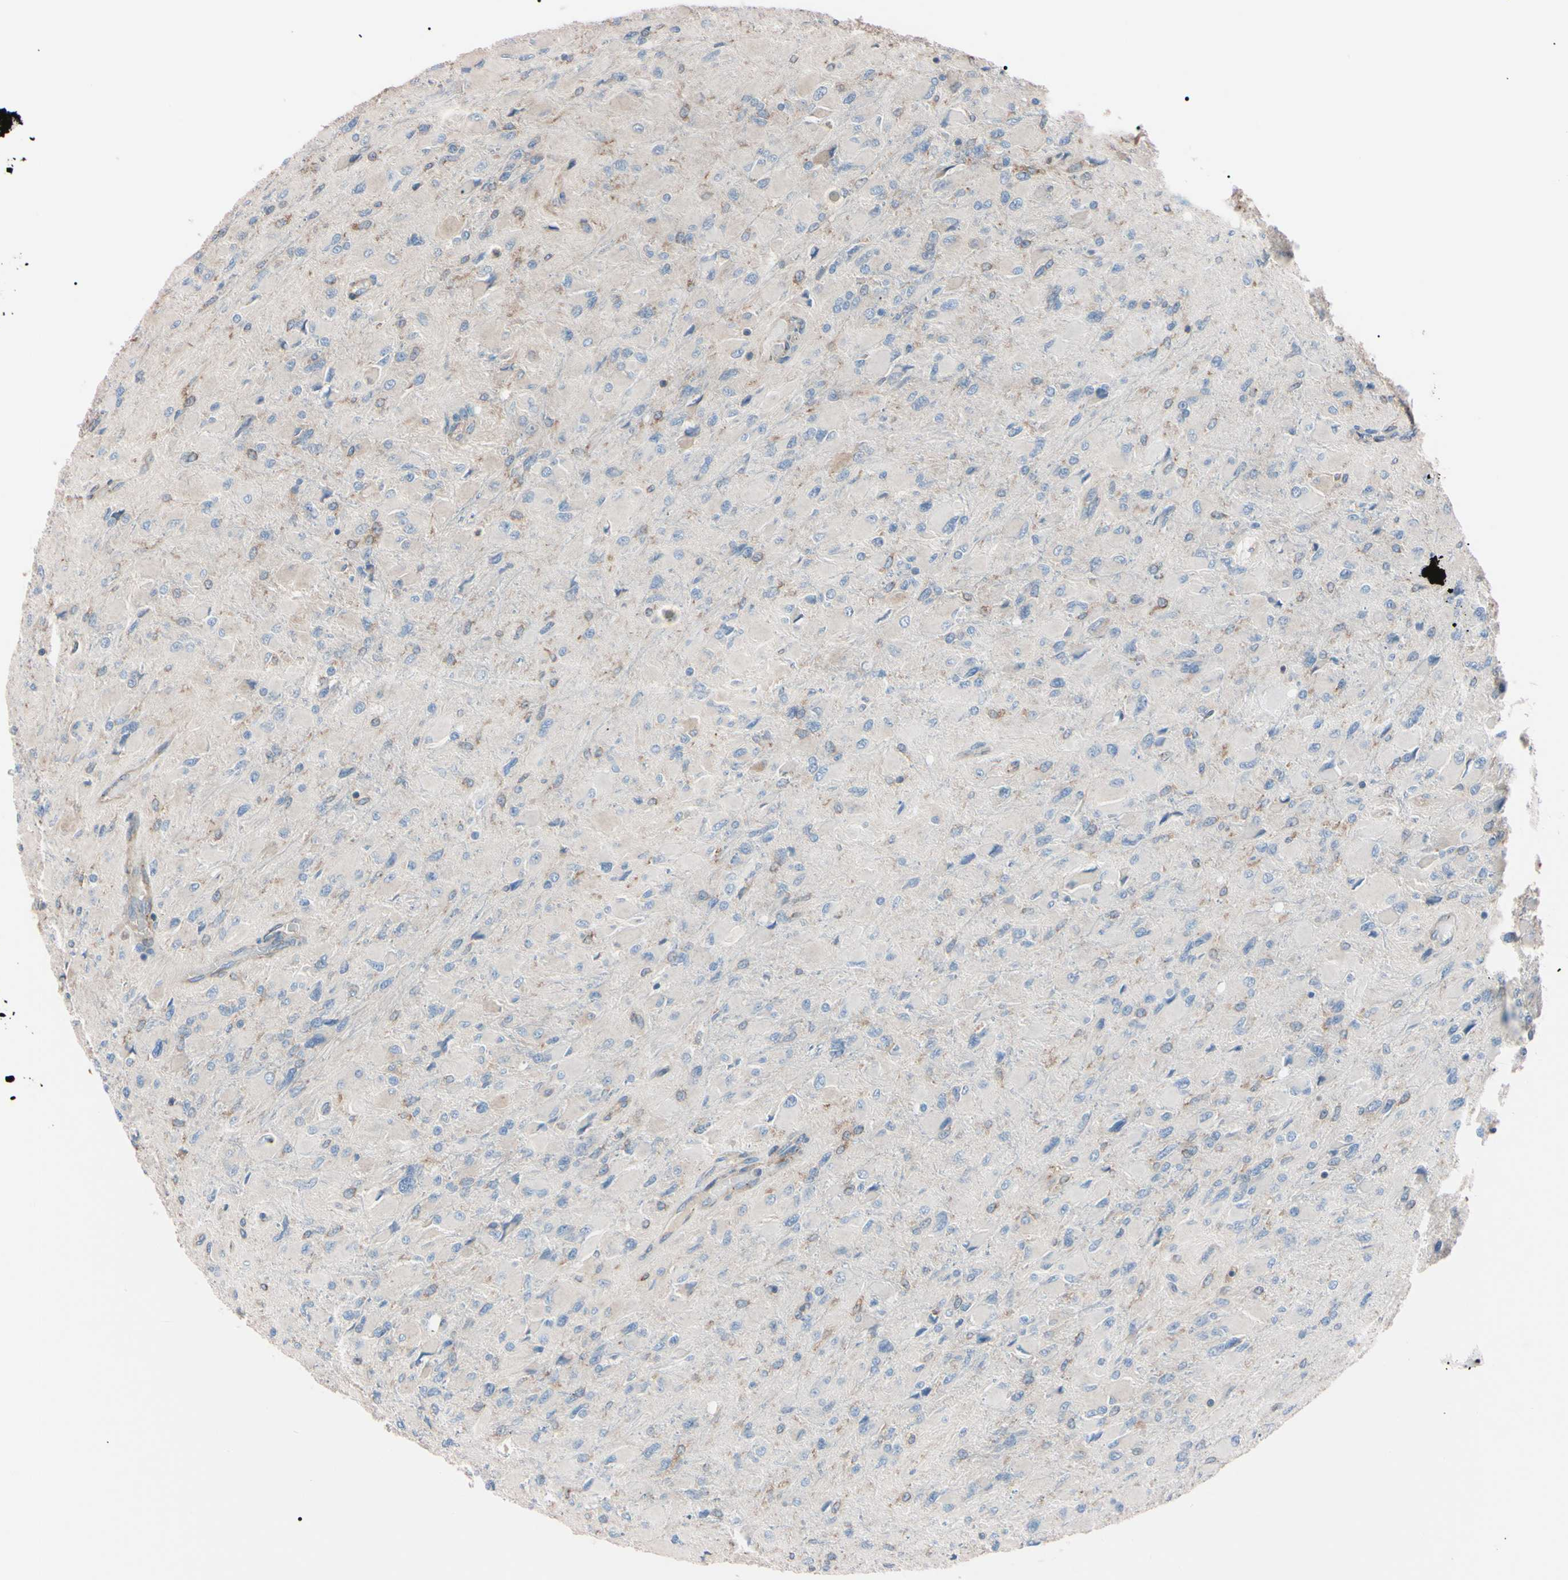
{"staining": {"intensity": "weak", "quantity": "<25%", "location": "cytoplasmic/membranous"}, "tissue": "glioma", "cell_type": "Tumor cells", "image_type": "cancer", "snomed": [{"axis": "morphology", "description": "Glioma, malignant, High grade"}, {"axis": "topography", "description": "Cerebral cortex"}], "caption": "Tumor cells show no significant expression in glioma. Nuclei are stained in blue.", "gene": "PRKACA", "patient": {"sex": "female", "age": 36}}